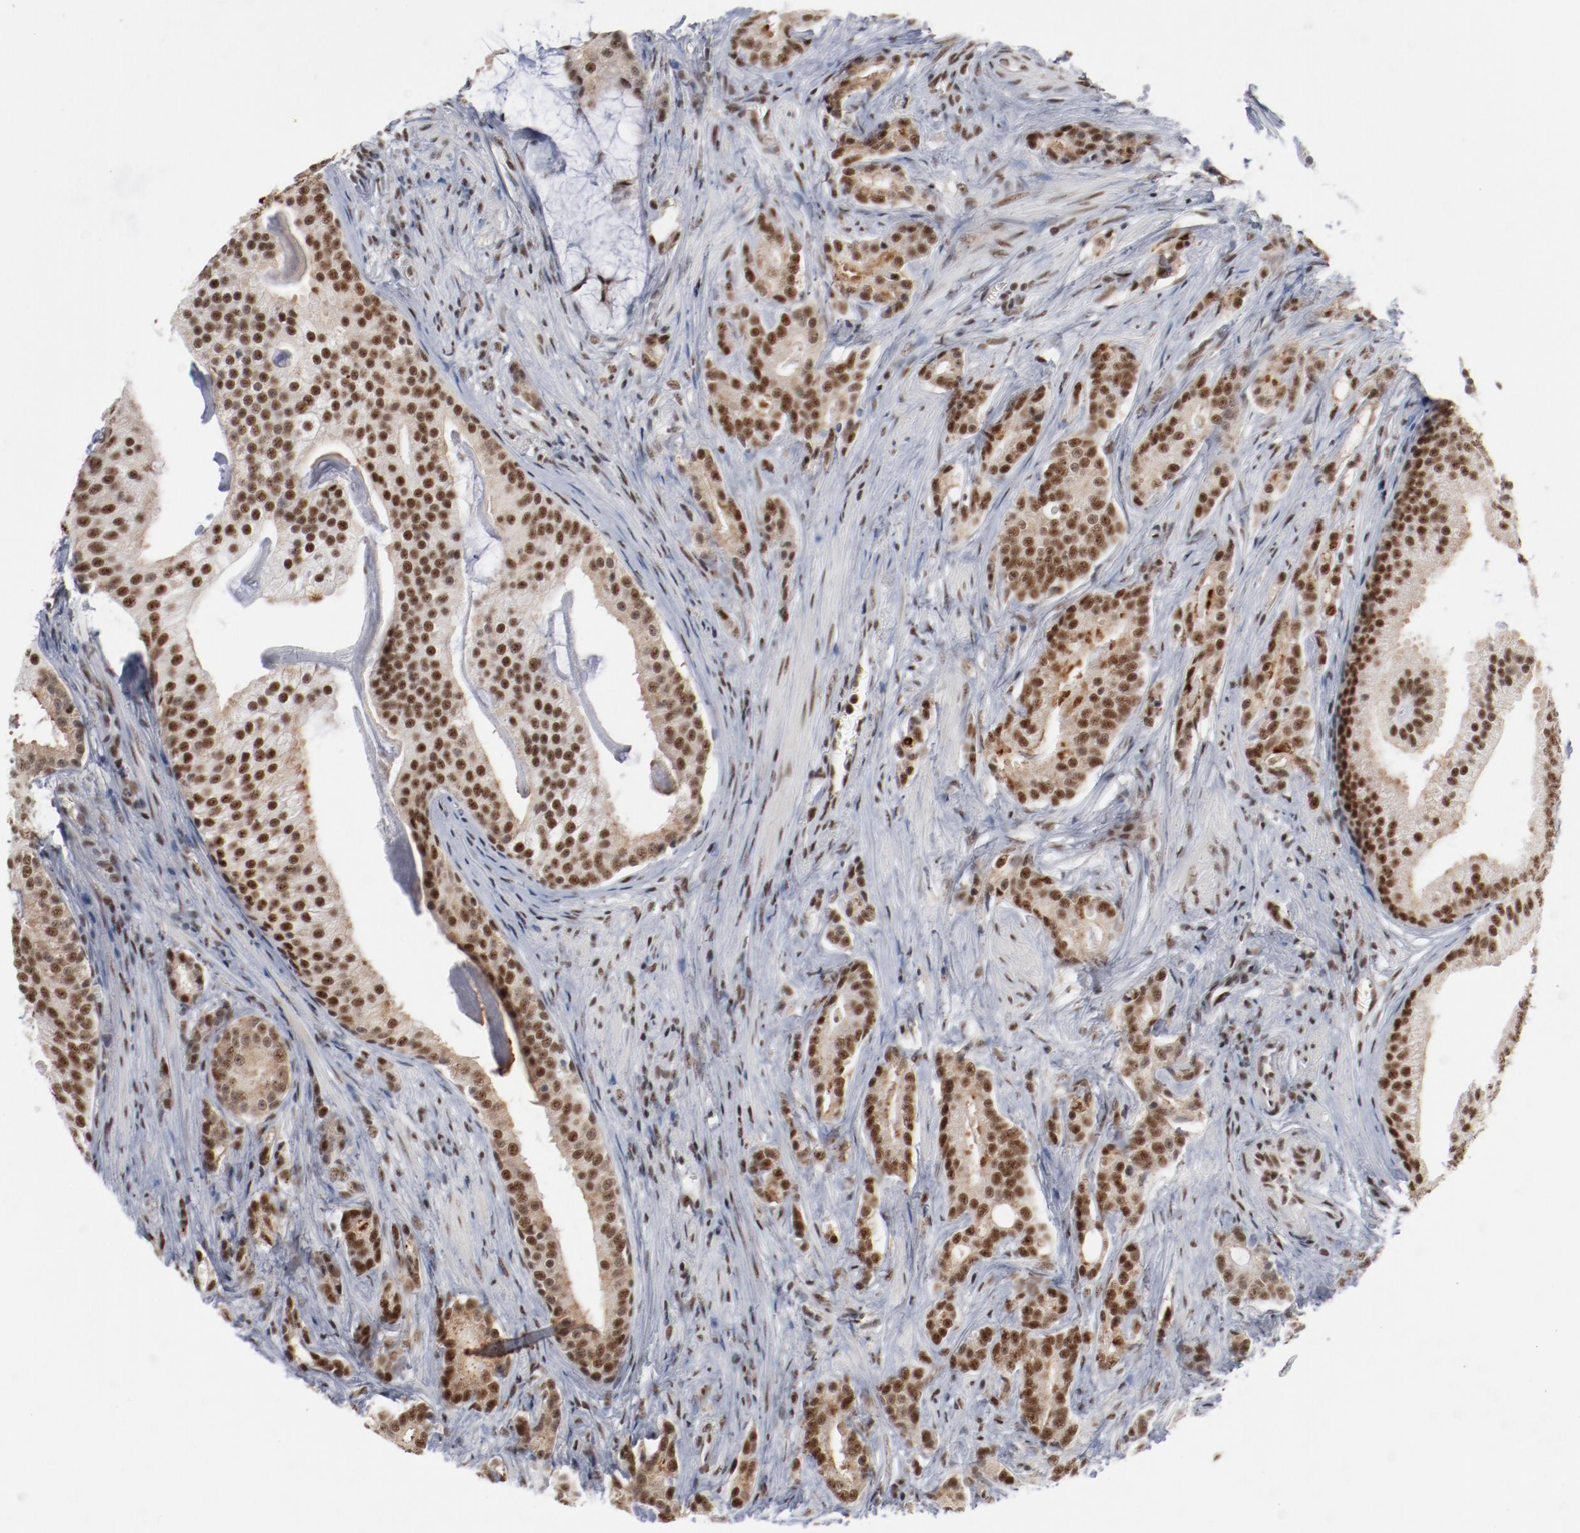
{"staining": {"intensity": "strong", "quantity": ">75%", "location": "cytoplasmic/membranous,nuclear"}, "tissue": "prostate cancer", "cell_type": "Tumor cells", "image_type": "cancer", "snomed": [{"axis": "morphology", "description": "Adenocarcinoma, Low grade"}, {"axis": "topography", "description": "Prostate"}], "caption": "Immunohistochemistry (DAB) staining of adenocarcinoma (low-grade) (prostate) reveals strong cytoplasmic/membranous and nuclear protein staining in about >75% of tumor cells.", "gene": "BUB3", "patient": {"sex": "male", "age": 58}}